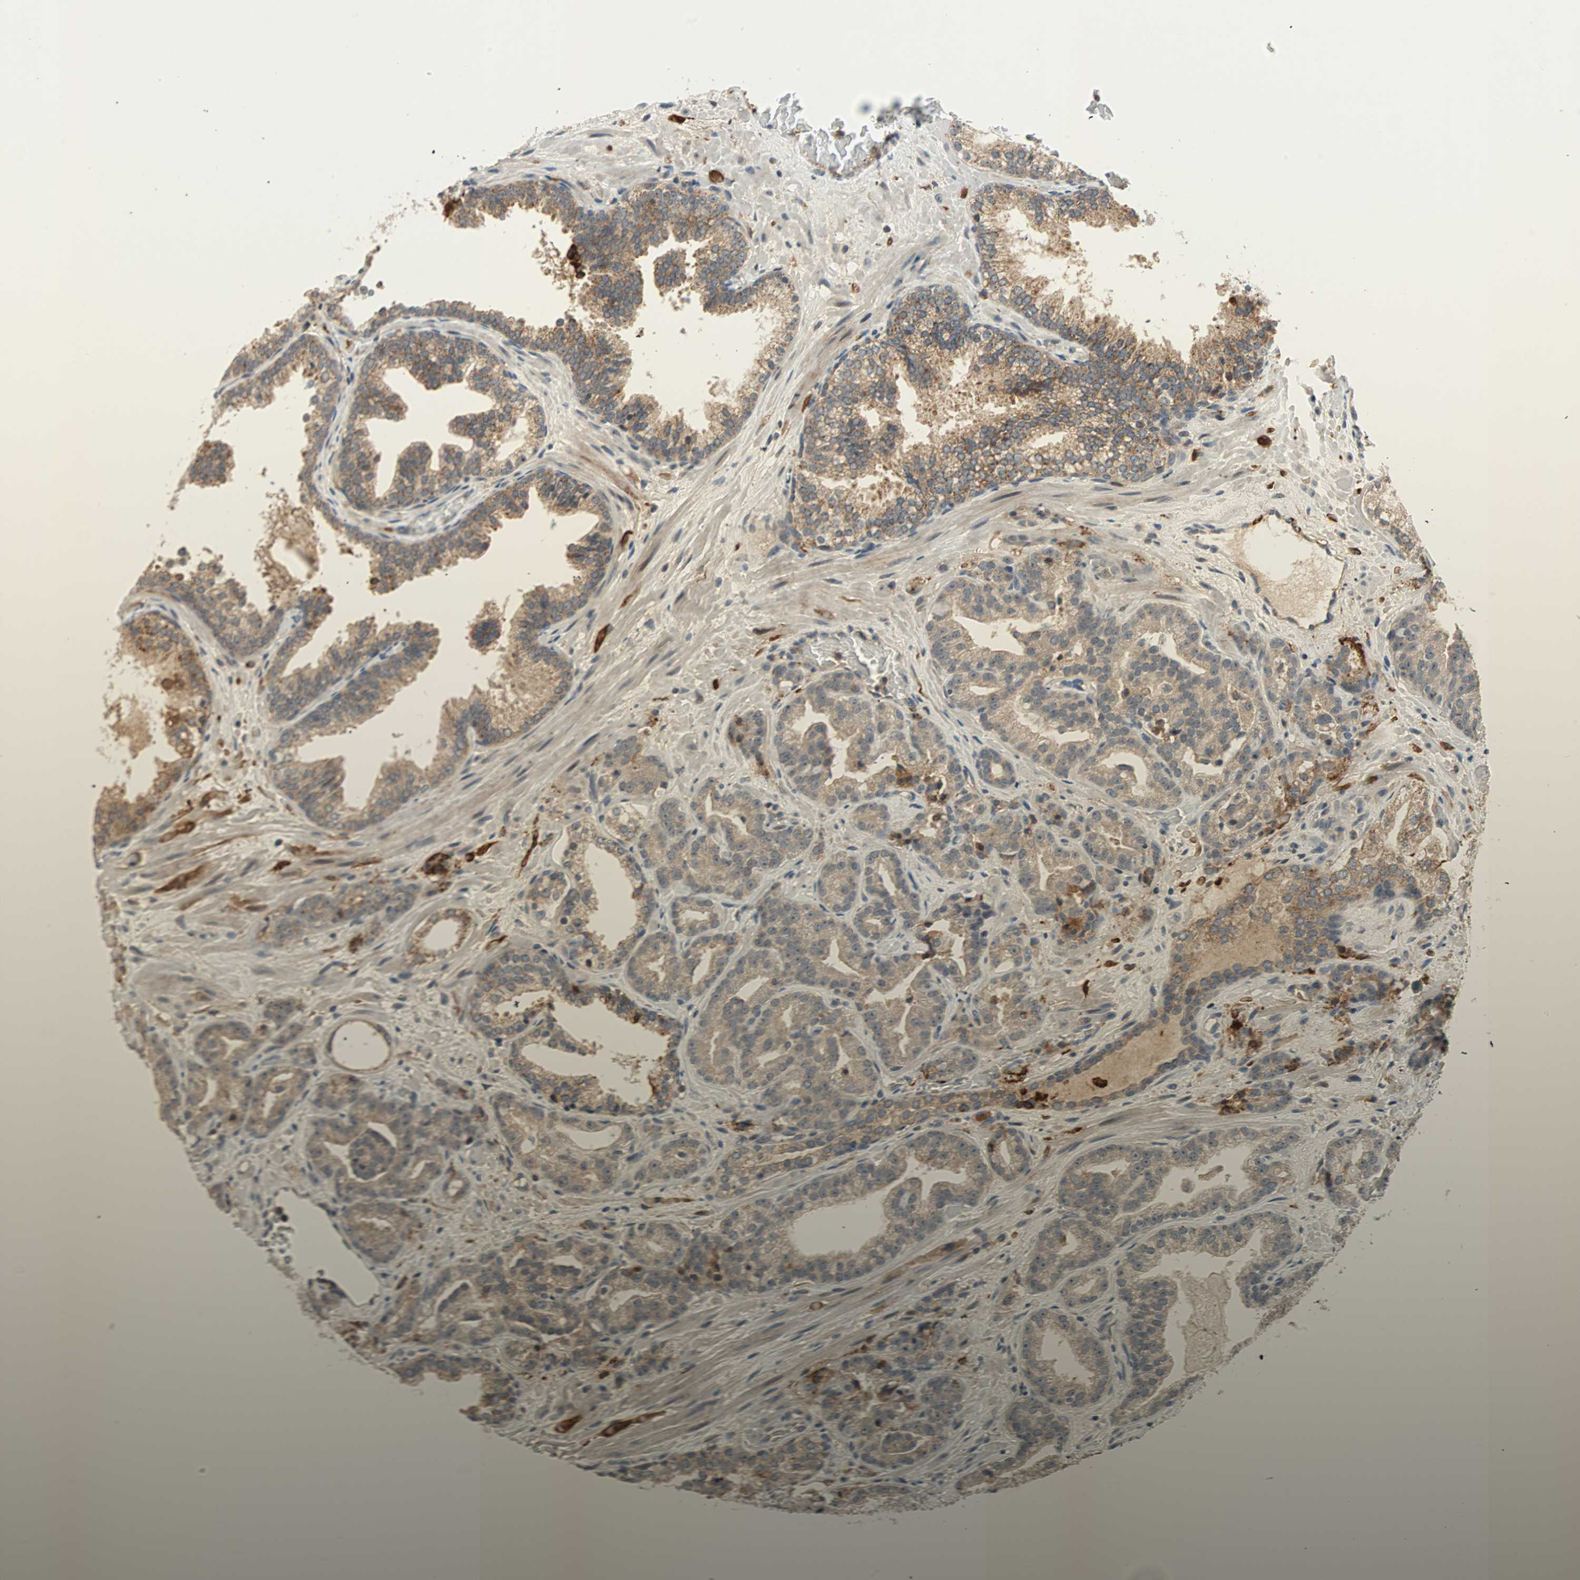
{"staining": {"intensity": "weak", "quantity": "25%-75%", "location": "cytoplasmic/membranous"}, "tissue": "prostate cancer", "cell_type": "Tumor cells", "image_type": "cancer", "snomed": [{"axis": "morphology", "description": "Adenocarcinoma, Low grade"}, {"axis": "topography", "description": "Prostate"}], "caption": "Brown immunohistochemical staining in prostate cancer (low-grade adenocarcinoma) exhibits weak cytoplasmic/membranous staining in approximately 25%-75% of tumor cells. (DAB (3,3'-diaminobenzidine) = brown stain, brightfield microscopy at high magnification).", "gene": "PROS1", "patient": {"sex": "male", "age": 63}}